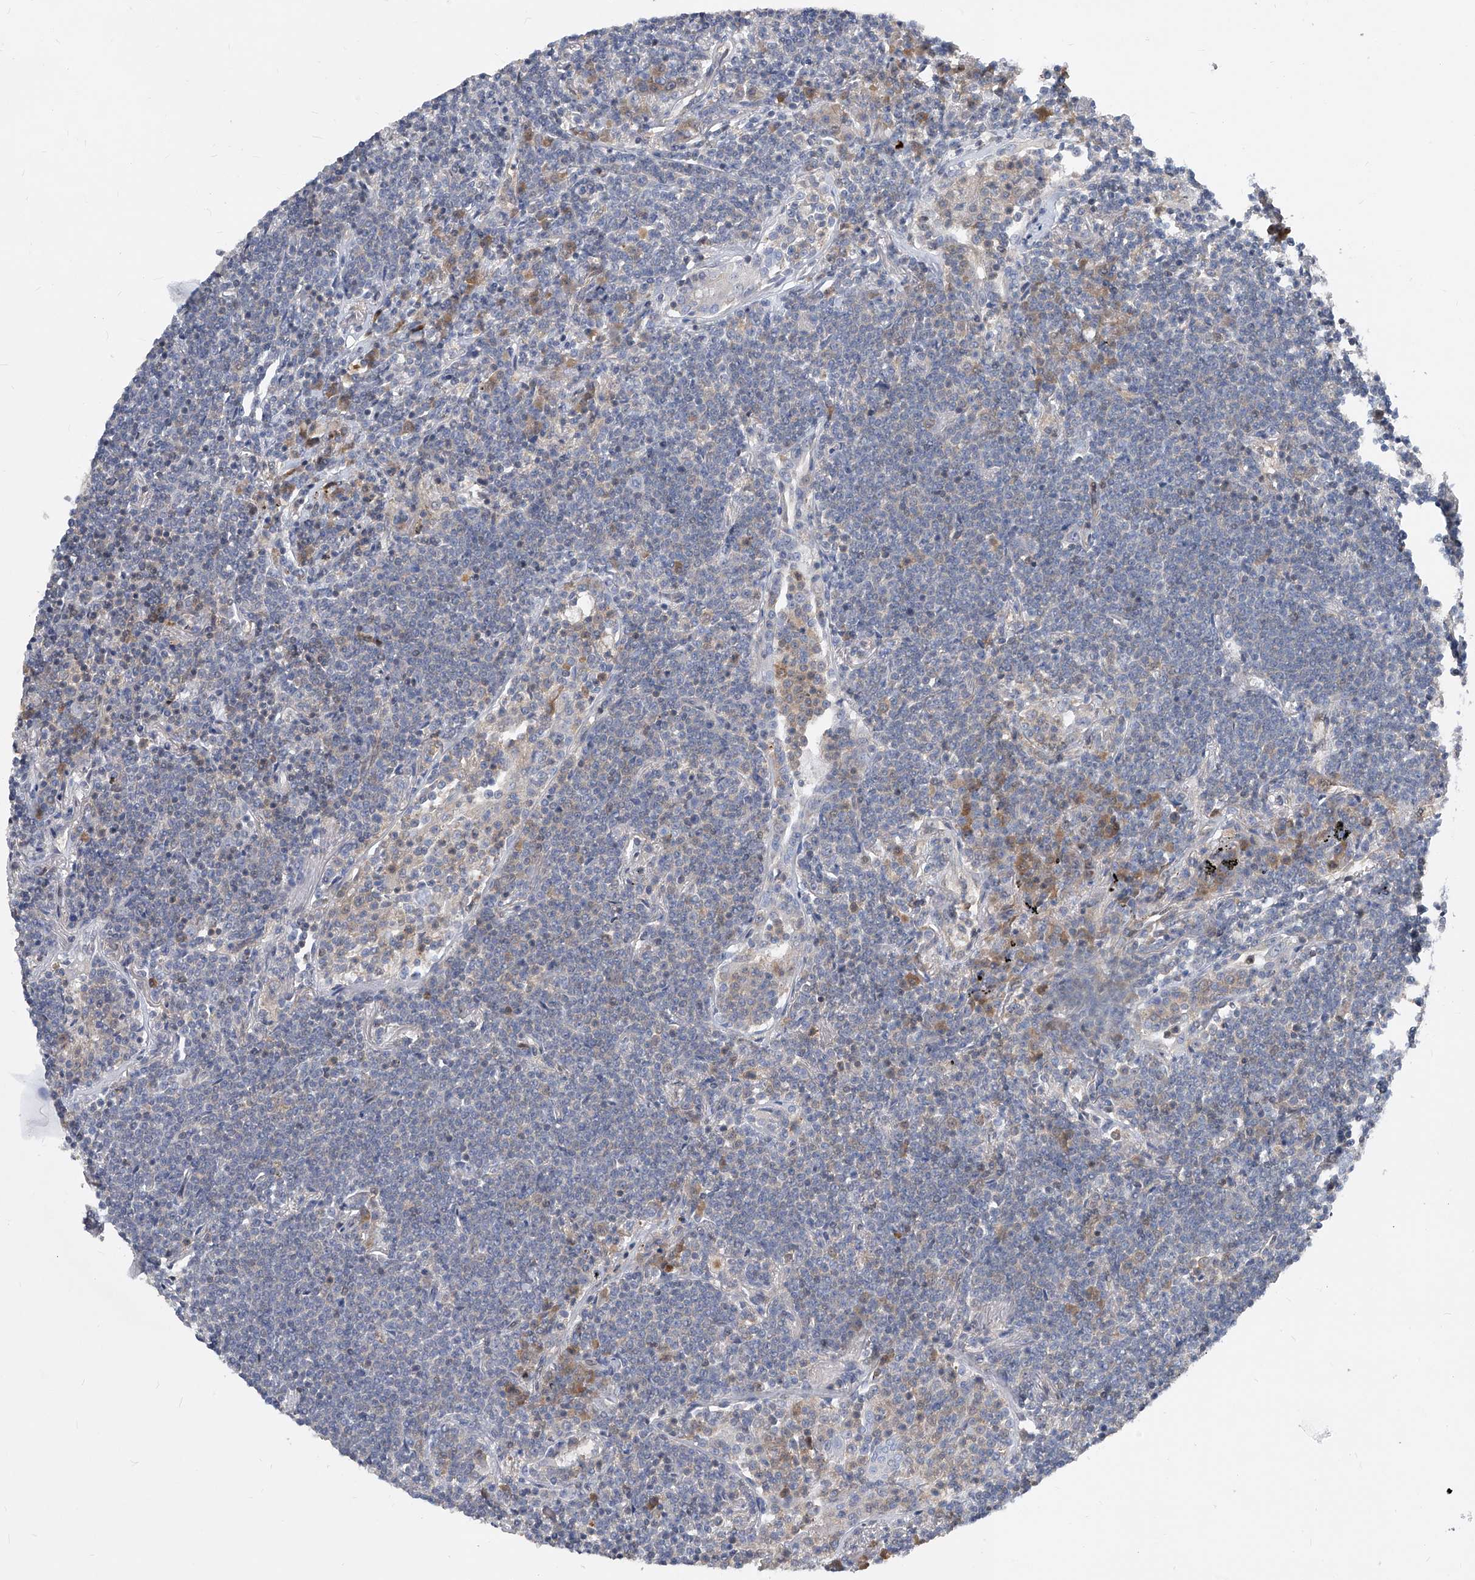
{"staining": {"intensity": "negative", "quantity": "none", "location": "none"}, "tissue": "lymphoma", "cell_type": "Tumor cells", "image_type": "cancer", "snomed": [{"axis": "morphology", "description": "Malignant lymphoma, non-Hodgkin's type, Low grade"}, {"axis": "topography", "description": "Lung"}], "caption": "High magnification brightfield microscopy of lymphoma stained with DAB (3,3'-diaminobenzidine) (brown) and counterstained with hematoxylin (blue): tumor cells show no significant staining.", "gene": "MAP2K6", "patient": {"sex": "female", "age": 71}}